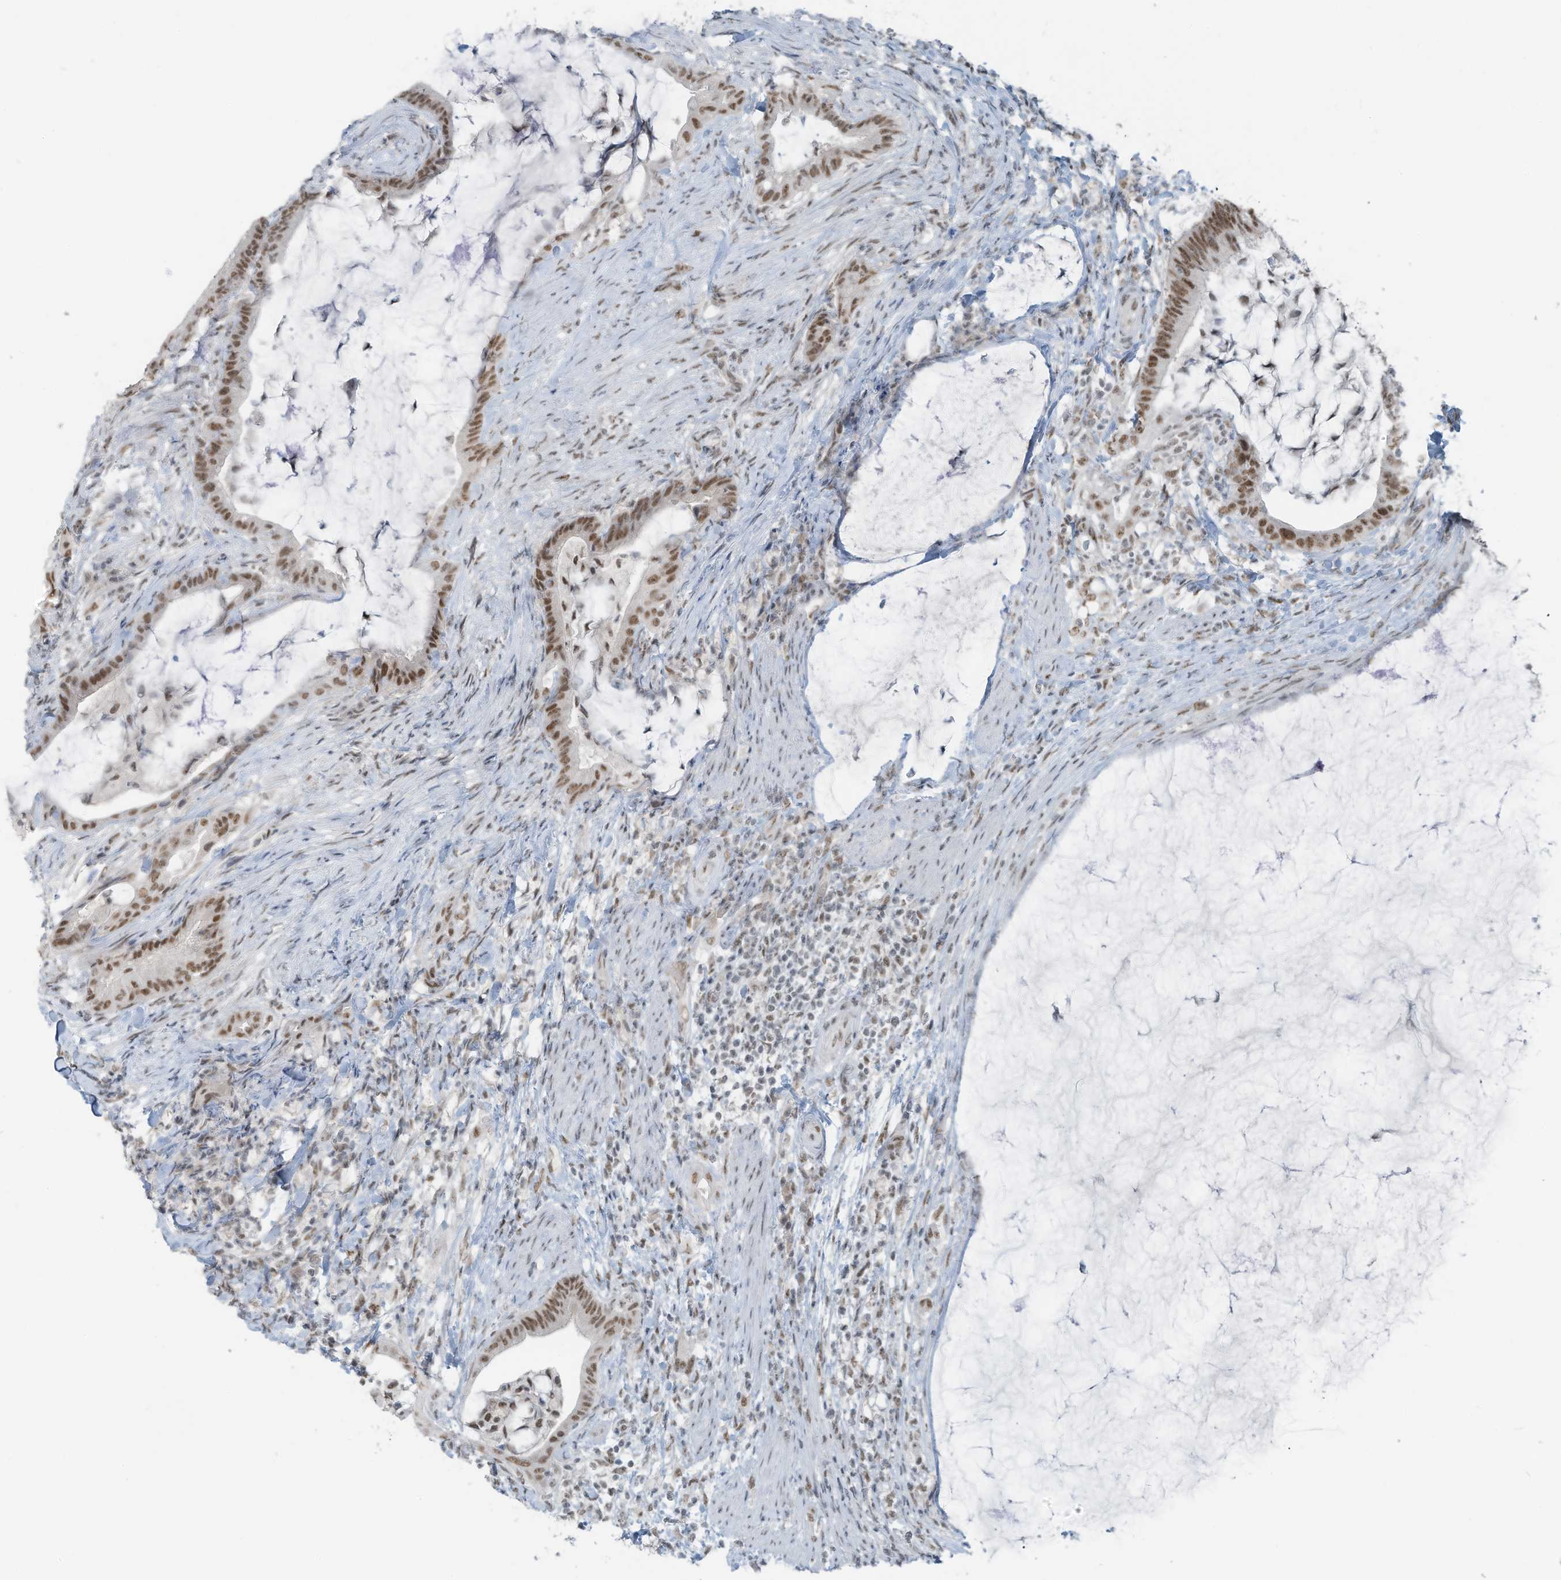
{"staining": {"intensity": "moderate", "quantity": ">75%", "location": "nuclear"}, "tissue": "colorectal cancer", "cell_type": "Tumor cells", "image_type": "cancer", "snomed": [{"axis": "morphology", "description": "Adenocarcinoma, NOS"}, {"axis": "topography", "description": "Colon"}], "caption": "Protein staining of colorectal cancer (adenocarcinoma) tissue shows moderate nuclear expression in about >75% of tumor cells.", "gene": "WRNIP1", "patient": {"sex": "female", "age": 66}}